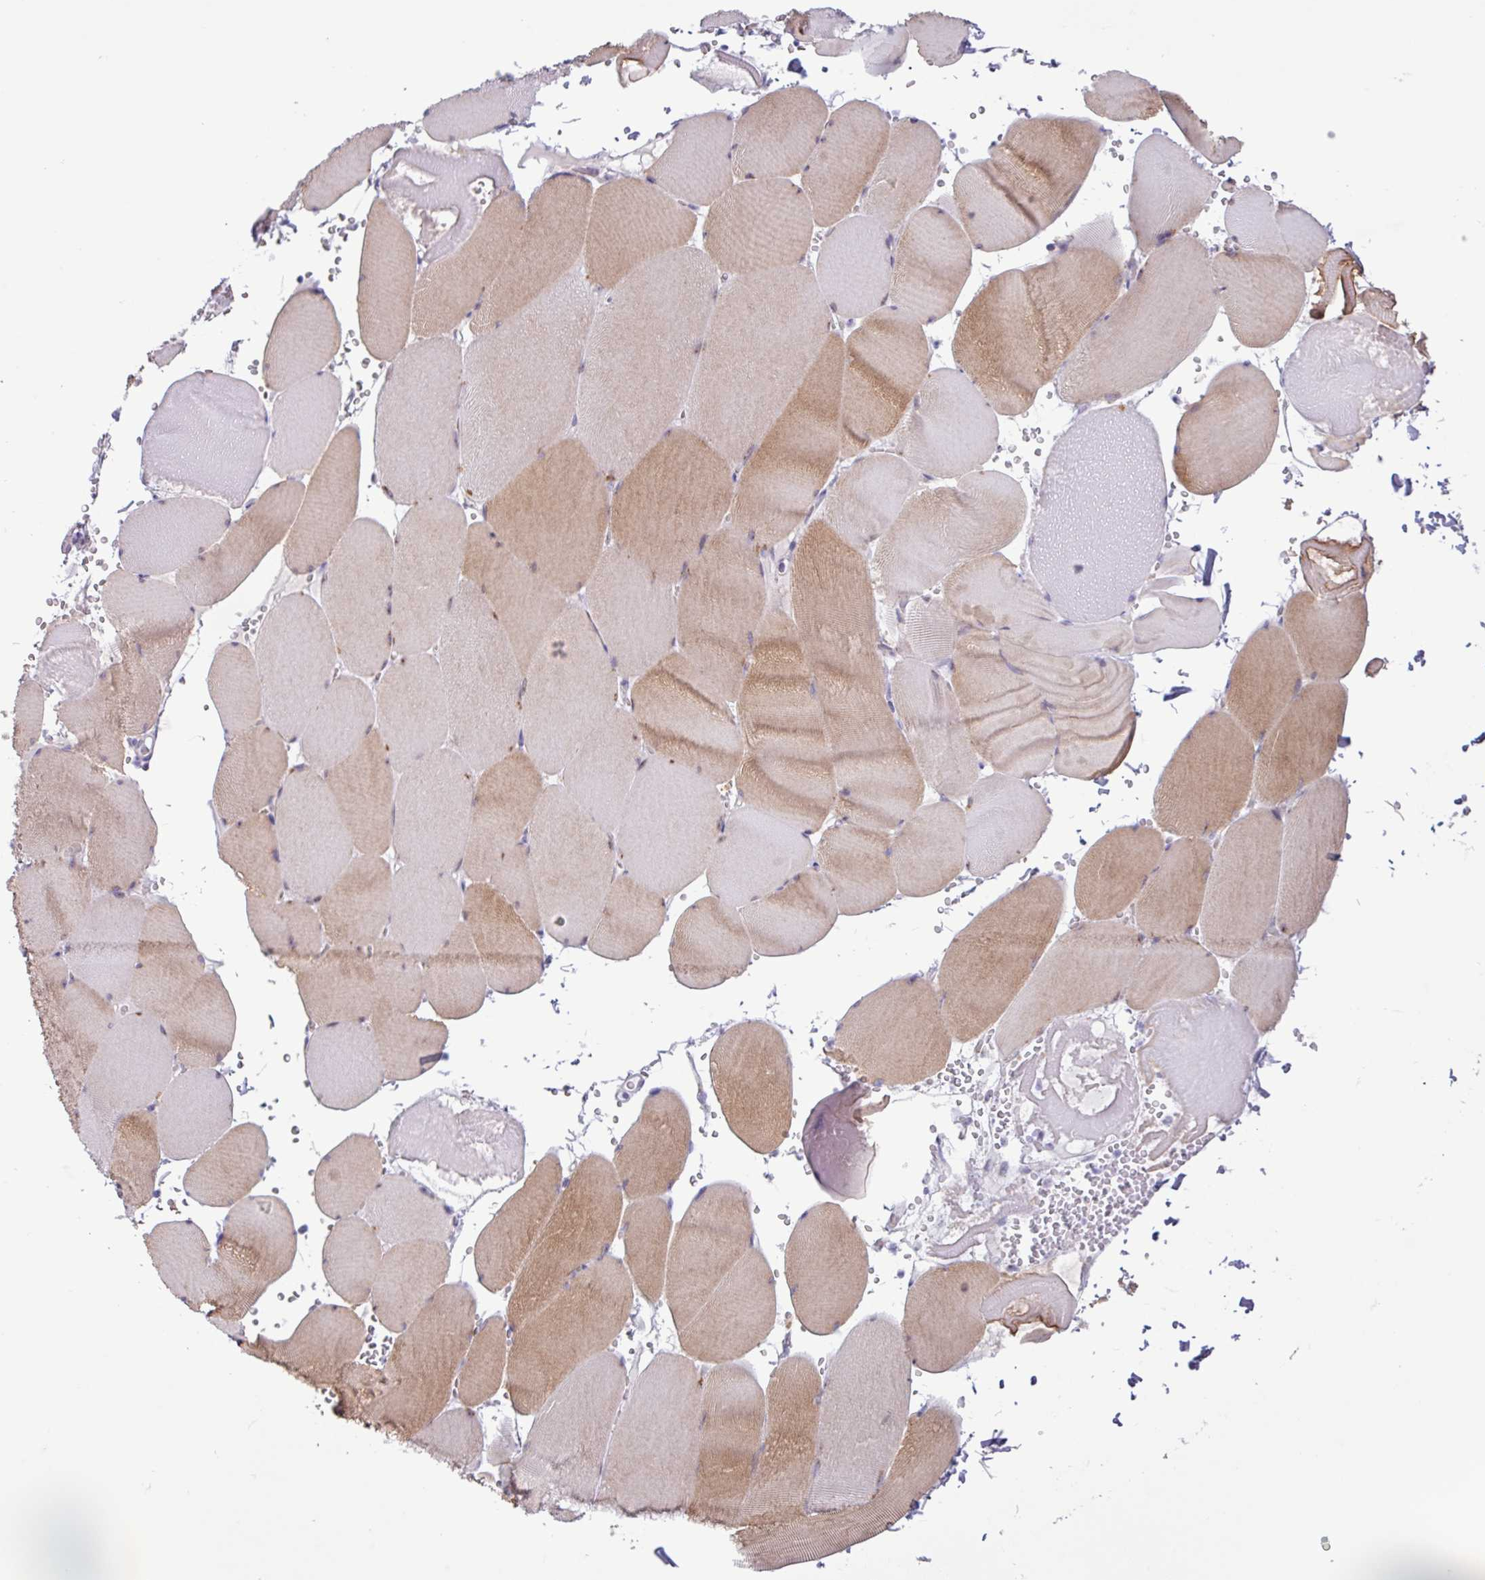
{"staining": {"intensity": "moderate", "quantity": "<25%", "location": "cytoplasmic/membranous"}, "tissue": "skeletal muscle", "cell_type": "Myocytes", "image_type": "normal", "snomed": [{"axis": "morphology", "description": "Normal tissue, NOS"}, {"axis": "topography", "description": "Skeletal muscle"}, {"axis": "topography", "description": "Head-Neck"}], "caption": "Moderate cytoplasmic/membranous expression is present in approximately <25% of myocytes in normal skeletal muscle. Using DAB (brown) and hematoxylin (blue) stains, captured at high magnification using brightfield microscopy.", "gene": "AMIGO2", "patient": {"sex": "male", "age": 66}}